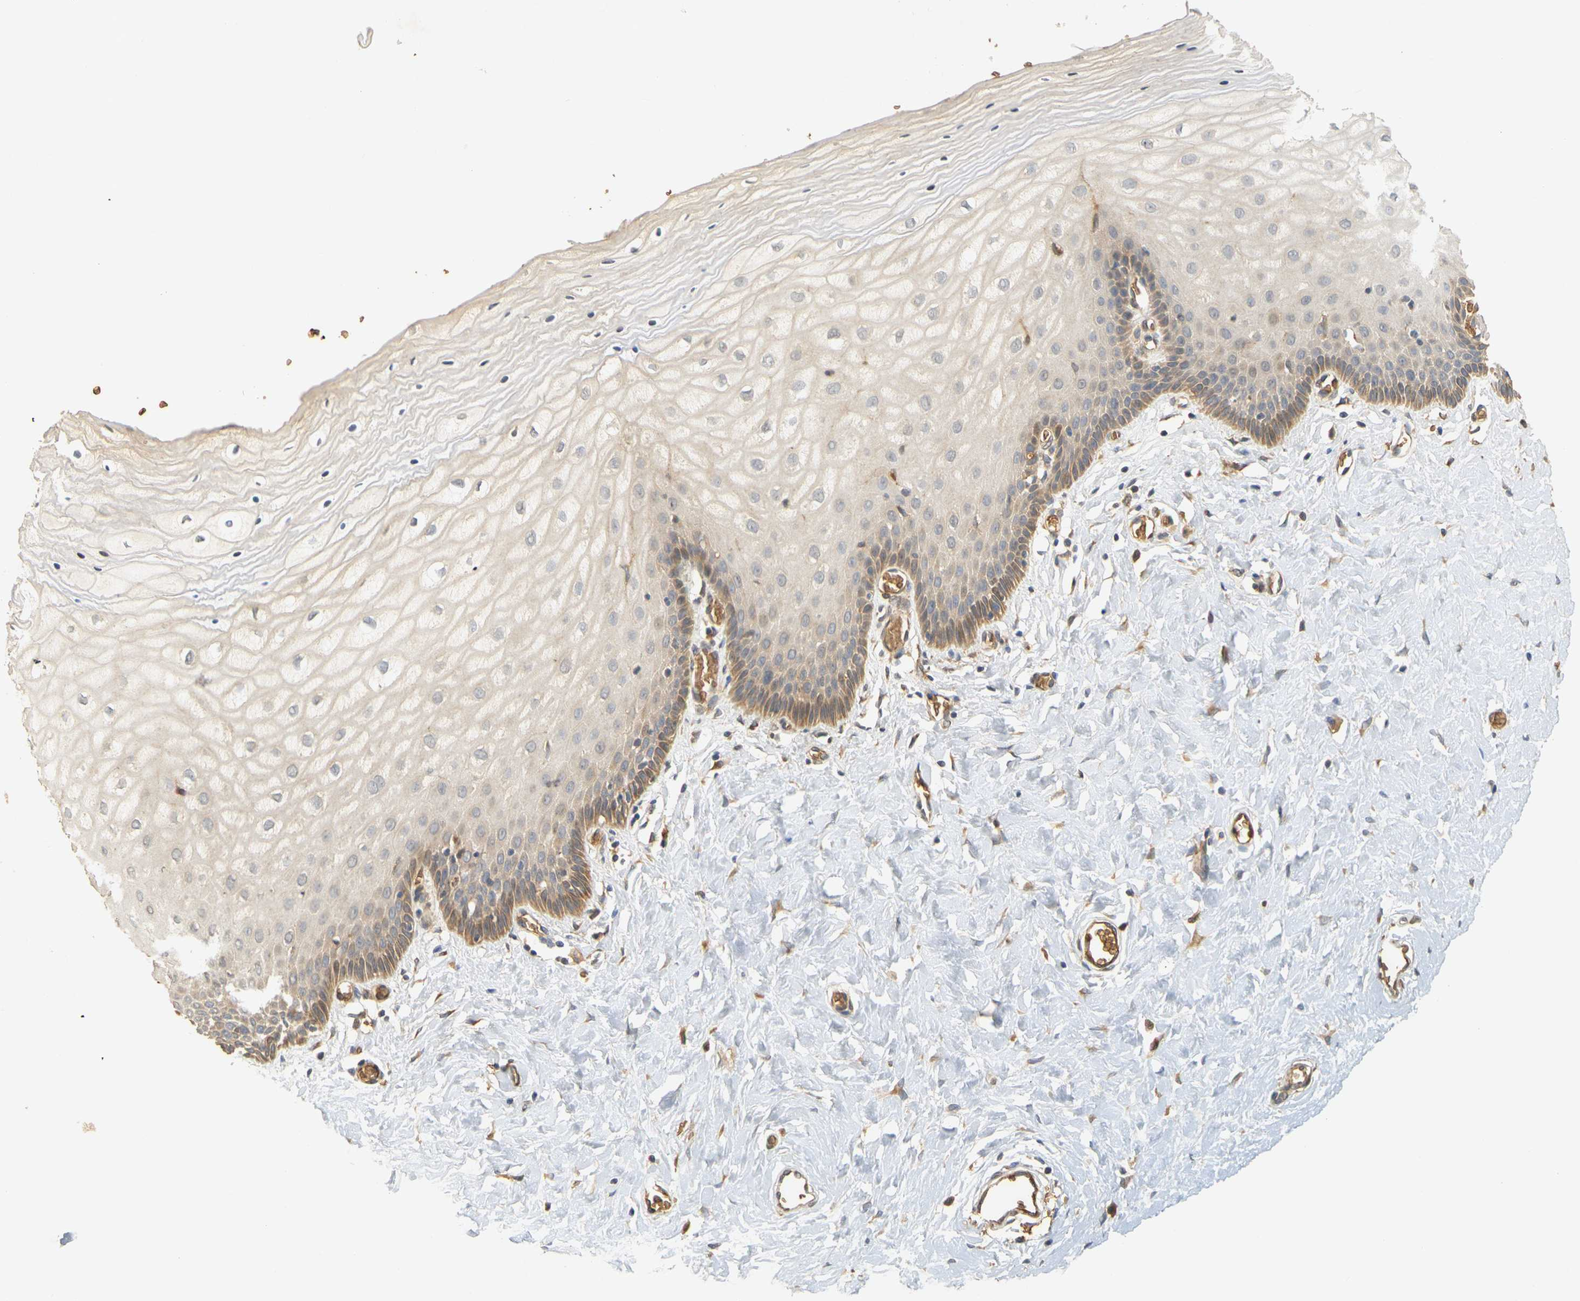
{"staining": {"intensity": "moderate", "quantity": ">75%", "location": "cytoplasmic/membranous"}, "tissue": "cervix", "cell_type": "Glandular cells", "image_type": "normal", "snomed": [{"axis": "morphology", "description": "Normal tissue, NOS"}, {"axis": "topography", "description": "Cervix"}], "caption": "This photomicrograph reveals normal cervix stained with immunohistochemistry (IHC) to label a protein in brown. The cytoplasmic/membranous of glandular cells show moderate positivity for the protein. Nuclei are counter-stained blue.", "gene": "MEGF9", "patient": {"sex": "female", "age": 55}}